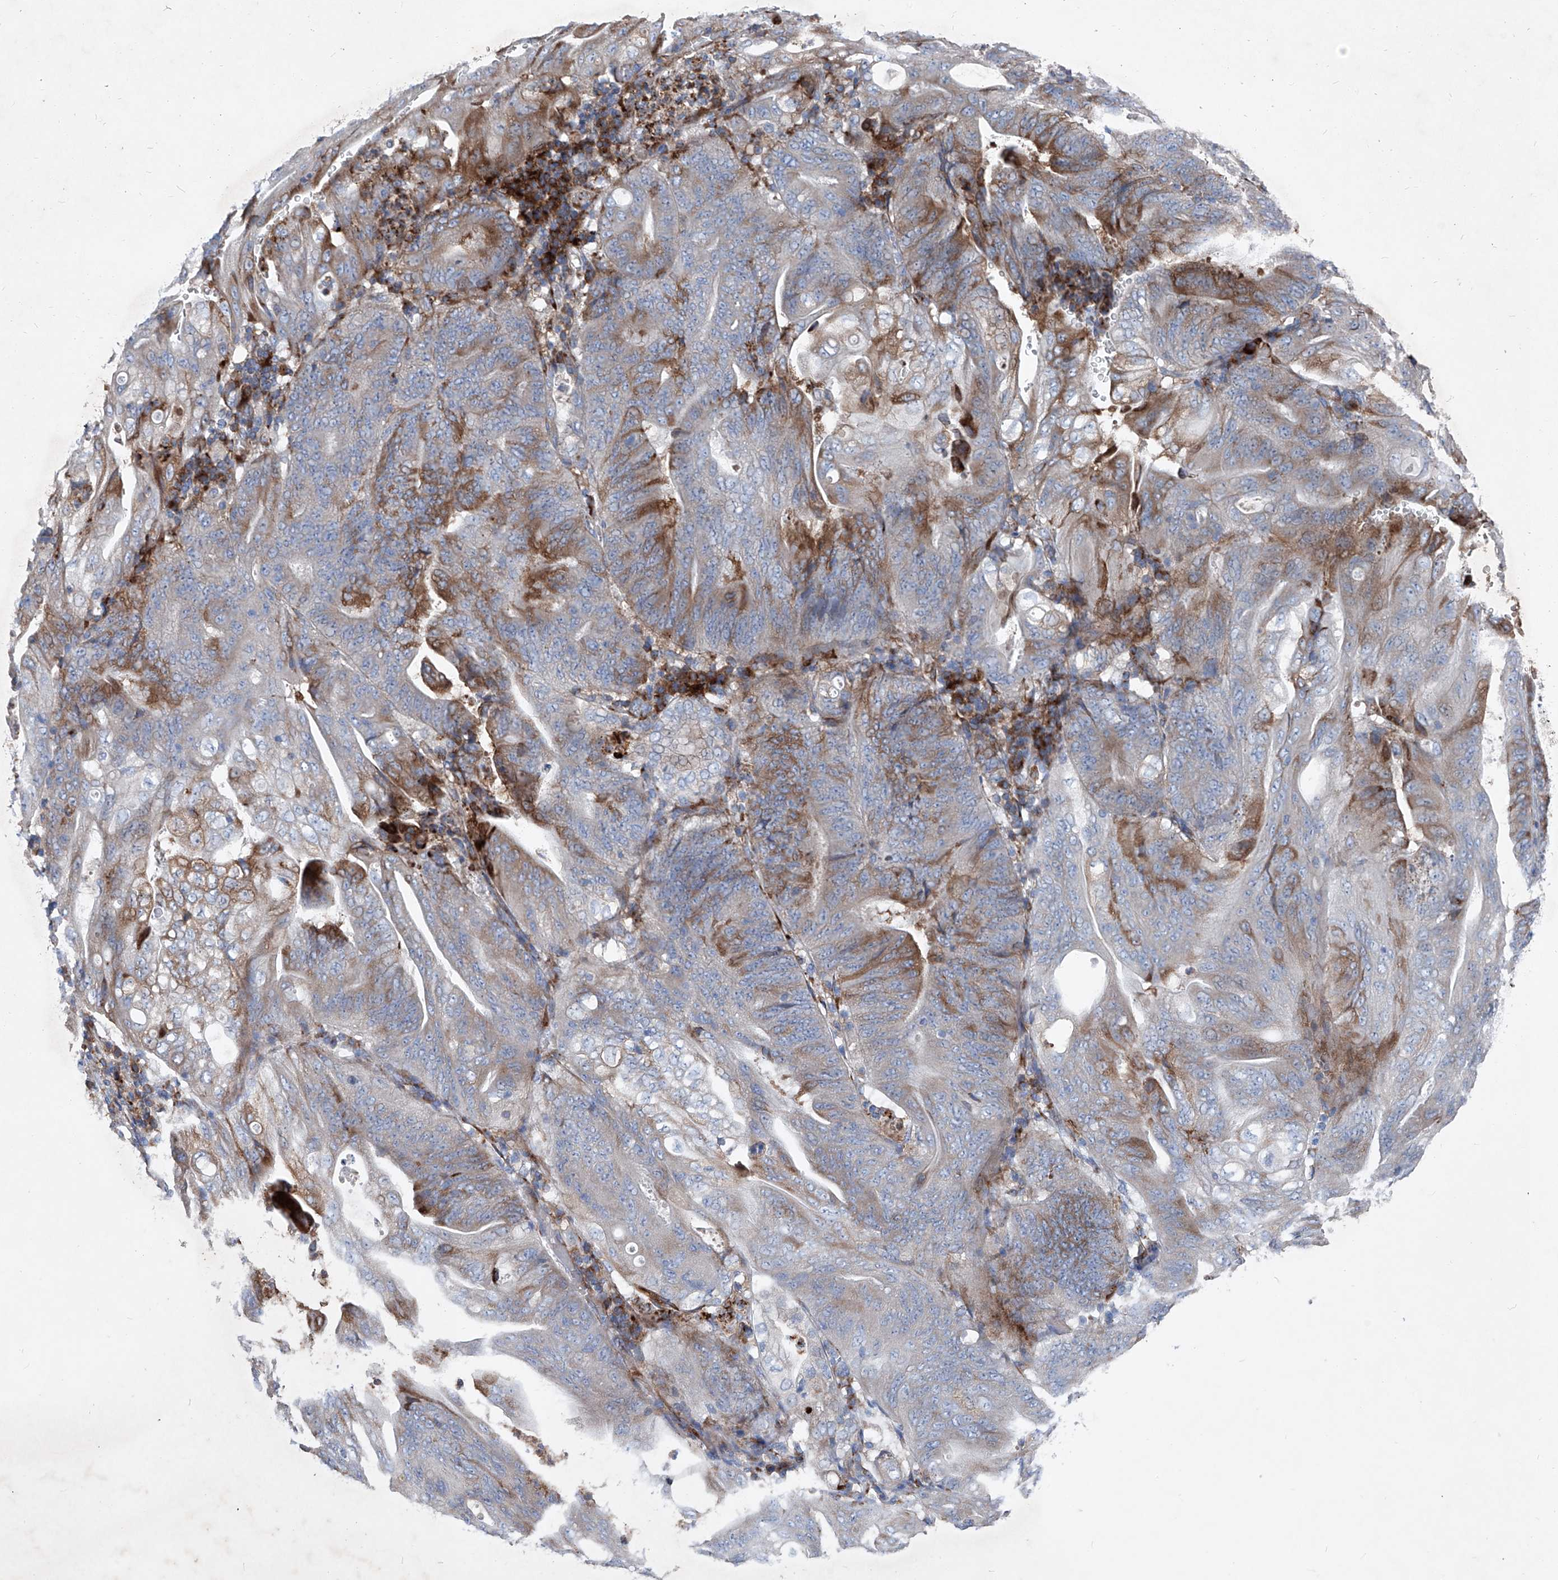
{"staining": {"intensity": "moderate", "quantity": ">75%", "location": "cytoplasmic/membranous"}, "tissue": "stomach cancer", "cell_type": "Tumor cells", "image_type": "cancer", "snomed": [{"axis": "morphology", "description": "Adenocarcinoma, NOS"}, {"axis": "topography", "description": "Stomach"}], "caption": "Protein staining of stomach adenocarcinoma tissue exhibits moderate cytoplasmic/membranous positivity in approximately >75% of tumor cells.", "gene": "IFI27", "patient": {"sex": "female", "age": 73}}